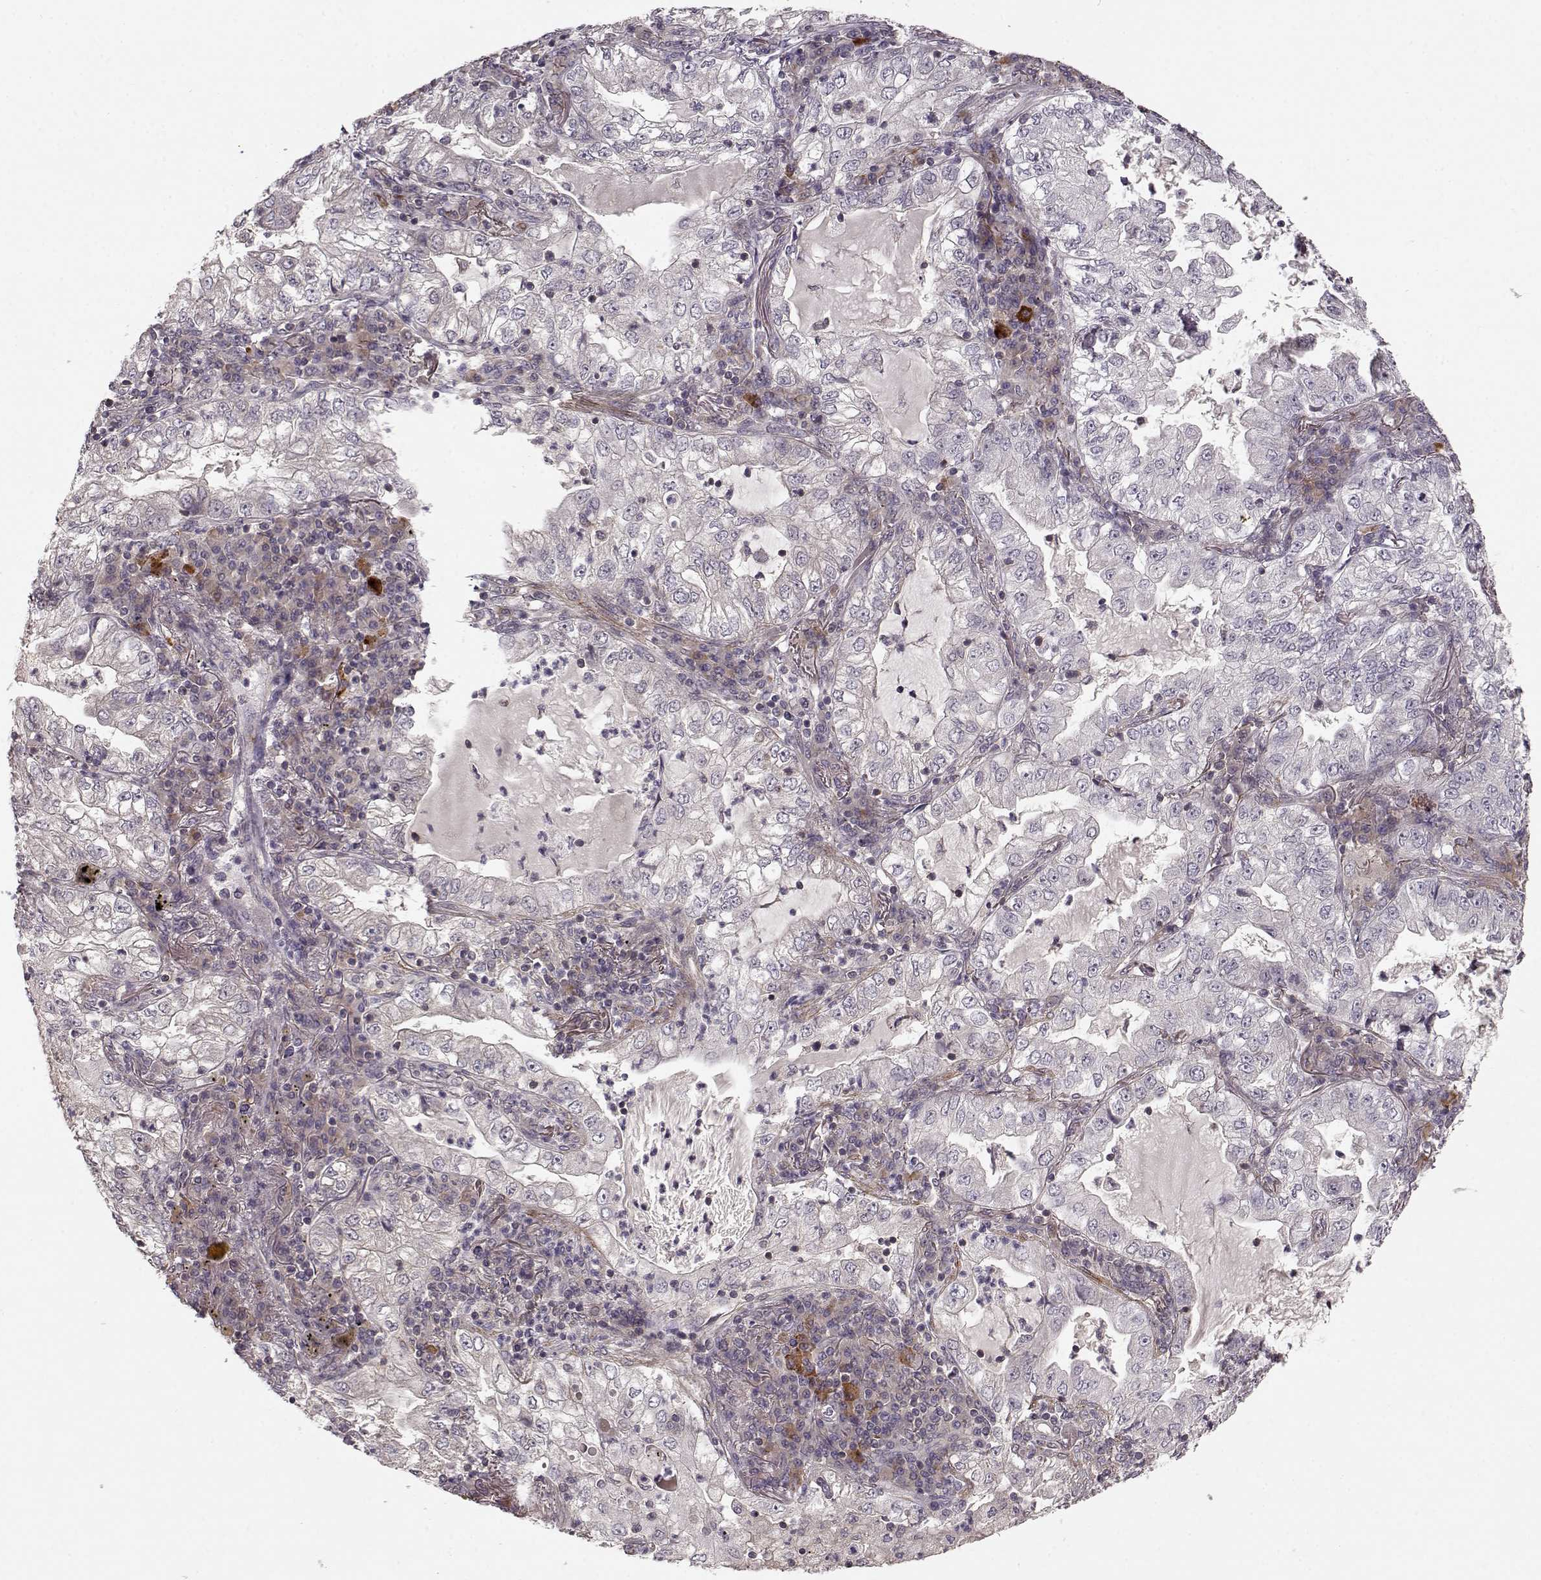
{"staining": {"intensity": "negative", "quantity": "none", "location": "none"}, "tissue": "lung cancer", "cell_type": "Tumor cells", "image_type": "cancer", "snomed": [{"axis": "morphology", "description": "Adenocarcinoma, NOS"}, {"axis": "topography", "description": "Lung"}], "caption": "An immunohistochemistry photomicrograph of adenocarcinoma (lung) is shown. There is no staining in tumor cells of adenocarcinoma (lung).", "gene": "SLAIN2", "patient": {"sex": "female", "age": 73}}